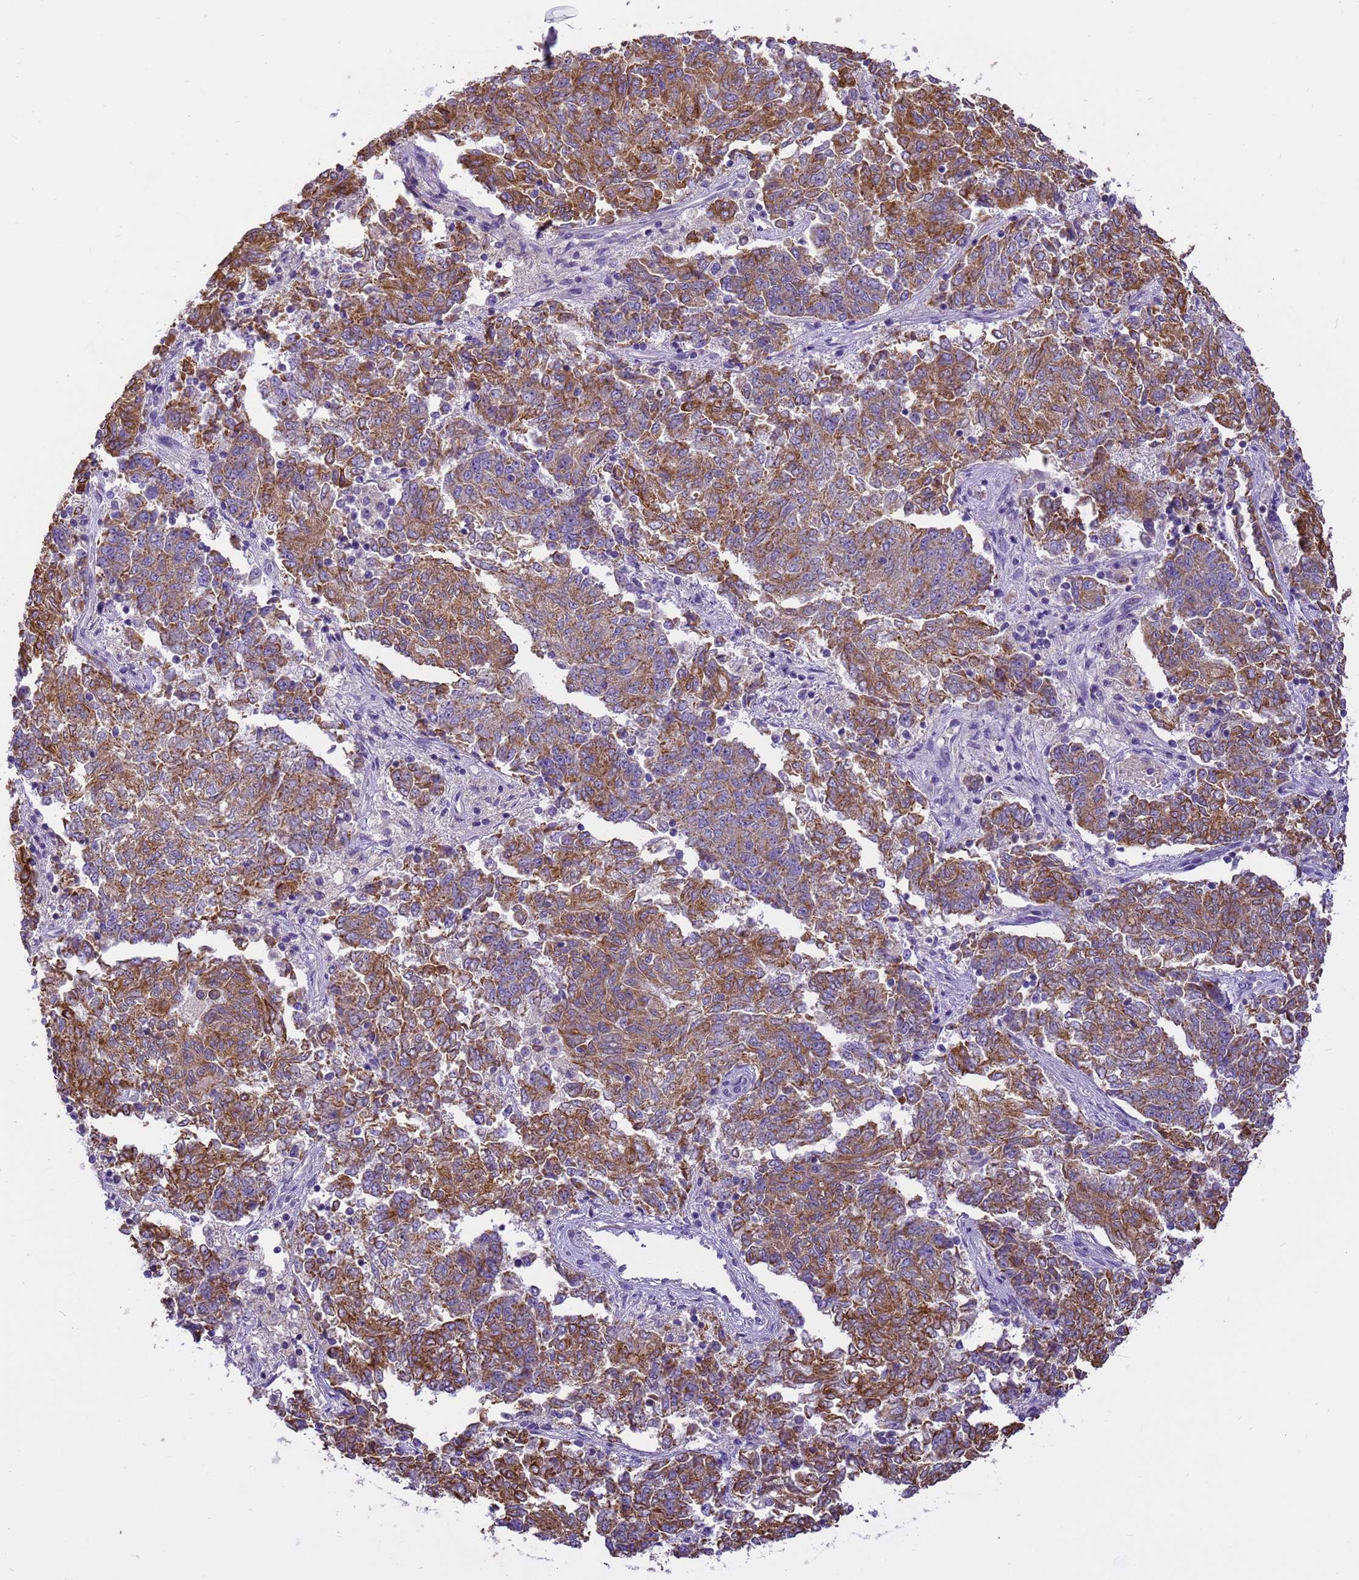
{"staining": {"intensity": "moderate", "quantity": ">75%", "location": "cytoplasmic/membranous"}, "tissue": "endometrial cancer", "cell_type": "Tumor cells", "image_type": "cancer", "snomed": [{"axis": "morphology", "description": "Adenocarcinoma, NOS"}, {"axis": "topography", "description": "Endometrium"}], "caption": "A medium amount of moderate cytoplasmic/membranous expression is identified in approximately >75% of tumor cells in endometrial cancer (adenocarcinoma) tissue.", "gene": "PIEZO2", "patient": {"sex": "female", "age": 80}}